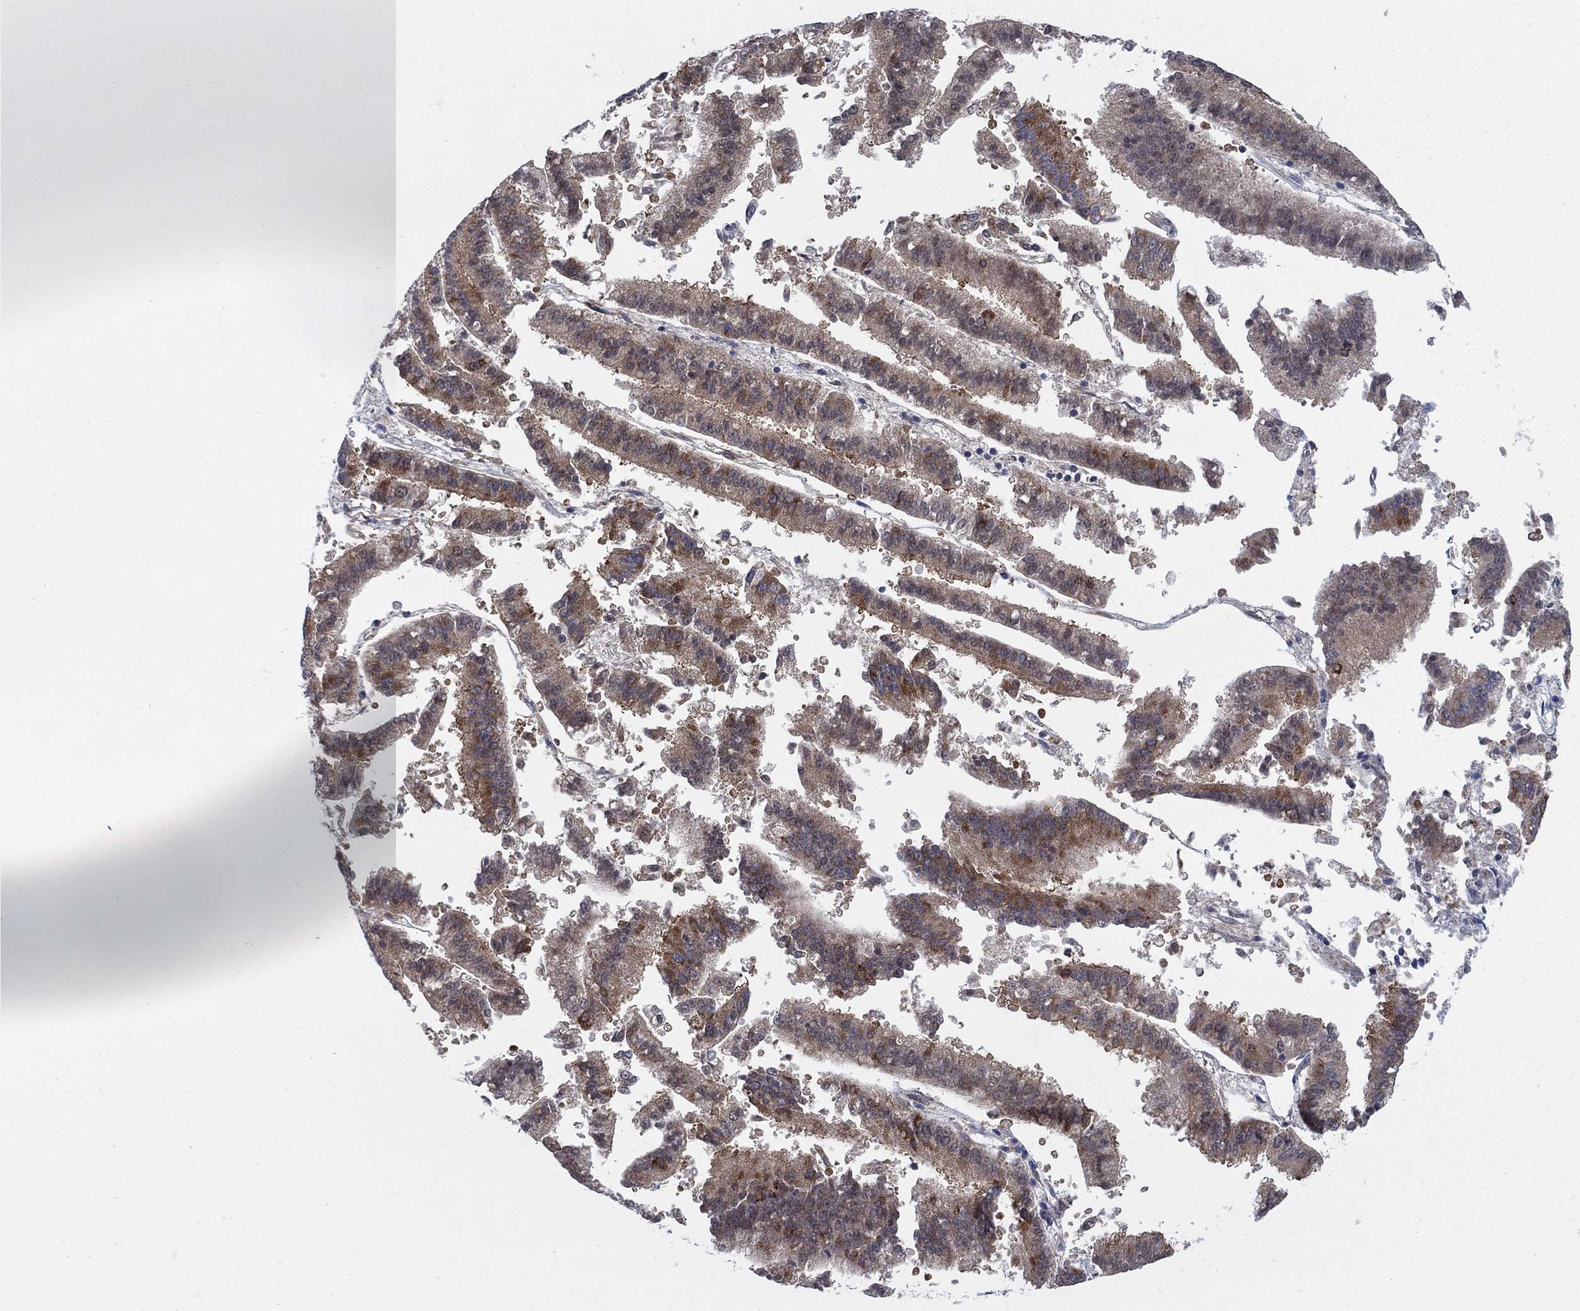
{"staining": {"intensity": "strong", "quantity": "<25%", "location": "cytoplasmic/membranous"}, "tissue": "endometrial cancer", "cell_type": "Tumor cells", "image_type": "cancer", "snomed": [{"axis": "morphology", "description": "Adenocarcinoma, NOS"}, {"axis": "topography", "description": "Endometrium"}], "caption": "Tumor cells exhibit medium levels of strong cytoplasmic/membranous staining in about <25% of cells in human endometrial cancer (adenocarcinoma). (DAB (3,3'-diaminobenzidine) = brown stain, brightfield microscopy at high magnification).", "gene": "TMEM59", "patient": {"sex": "female", "age": 66}}